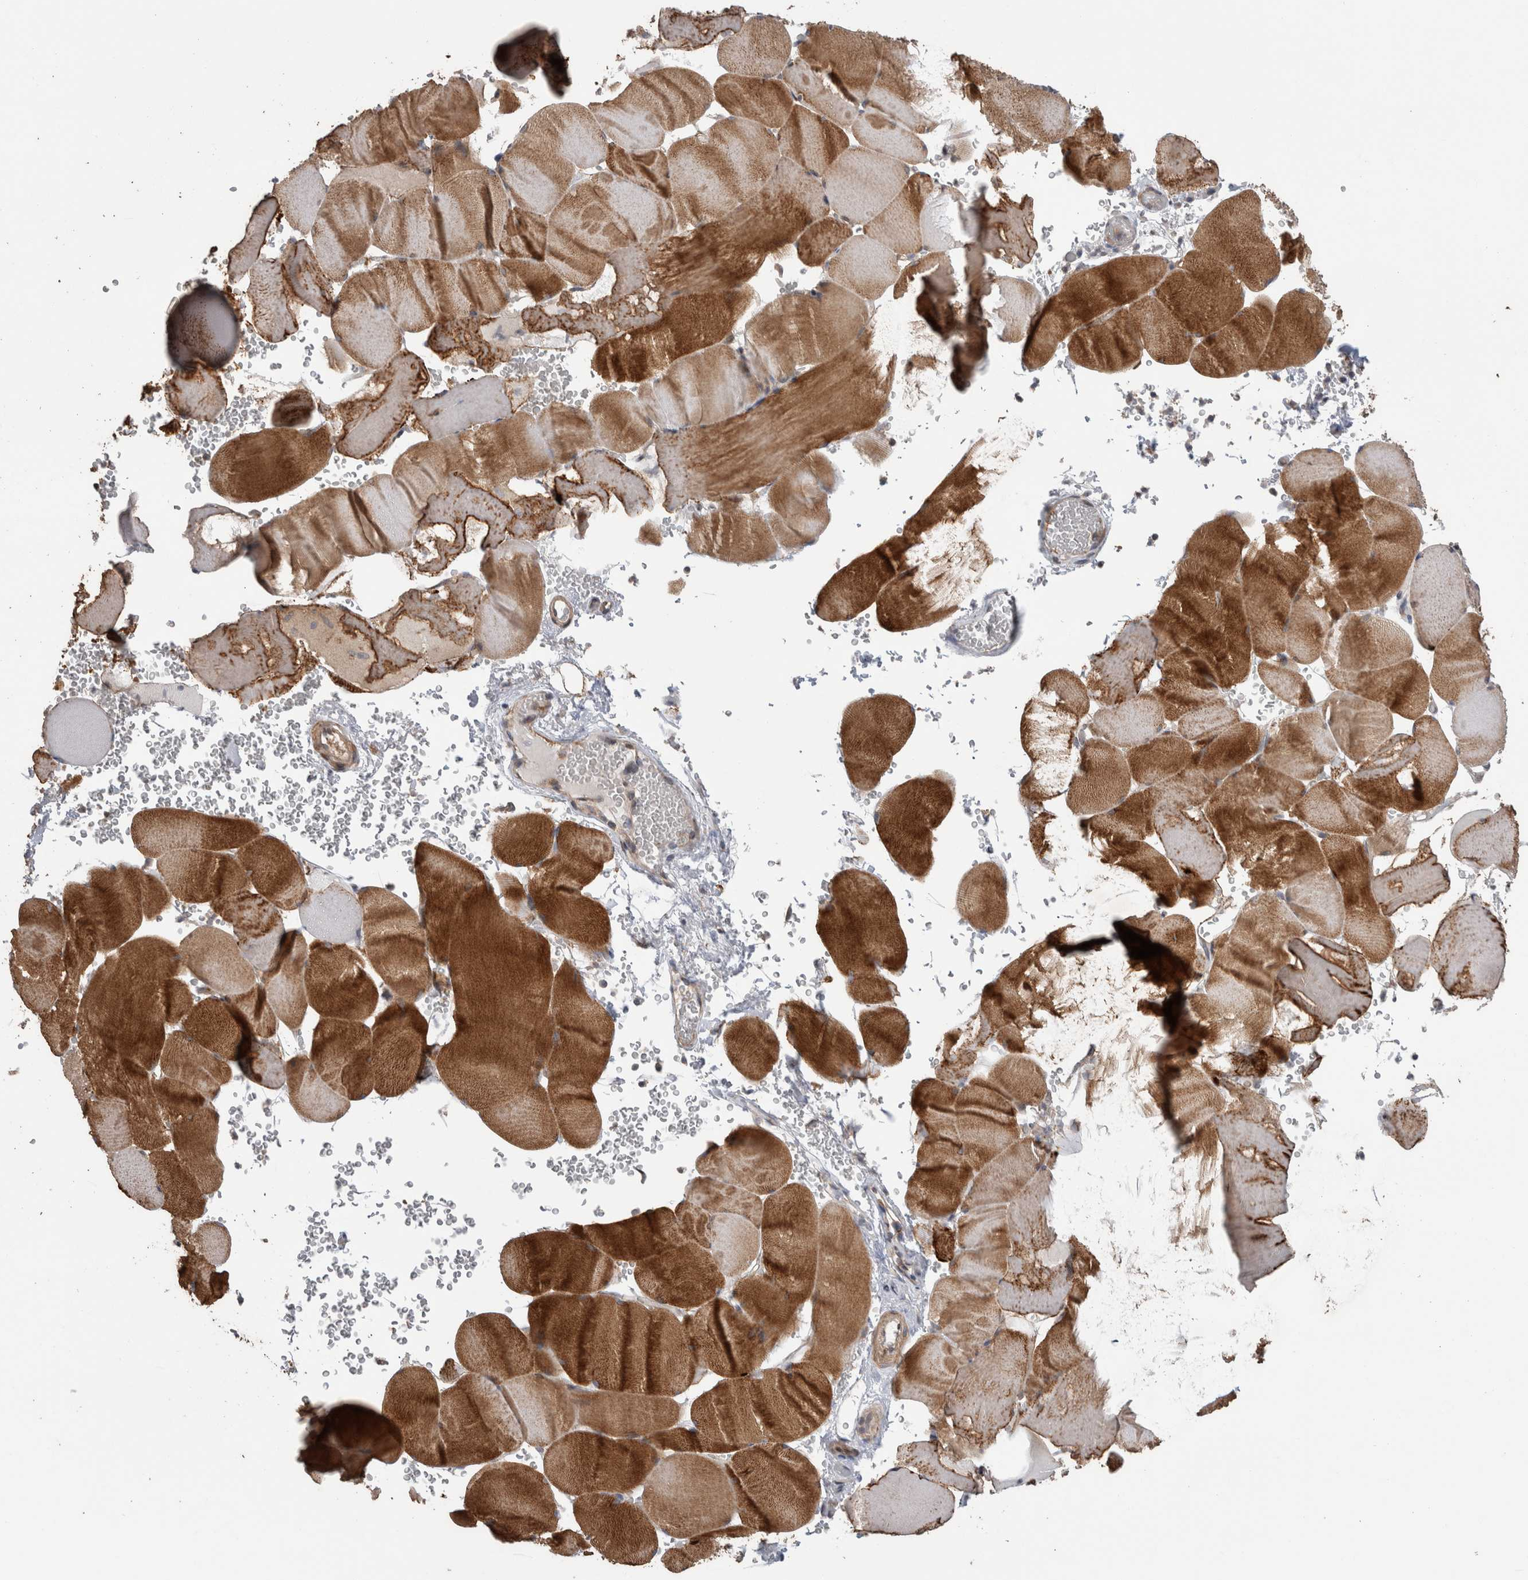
{"staining": {"intensity": "strong", "quantity": ">75%", "location": "cytoplasmic/membranous"}, "tissue": "skeletal muscle", "cell_type": "Myocytes", "image_type": "normal", "snomed": [{"axis": "morphology", "description": "Normal tissue, NOS"}, {"axis": "topography", "description": "Skeletal muscle"}], "caption": "DAB (3,3'-diaminobenzidine) immunohistochemical staining of normal human skeletal muscle displays strong cytoplasmic/membranous protein staining in about >75% of myocytes. (Stains: DAB in brown, nuclei in blue, Microscopy: brightfield microscopy at high magnification).", "gene": "TRIM5", "patient": {"sex": "male", "age": 62}}